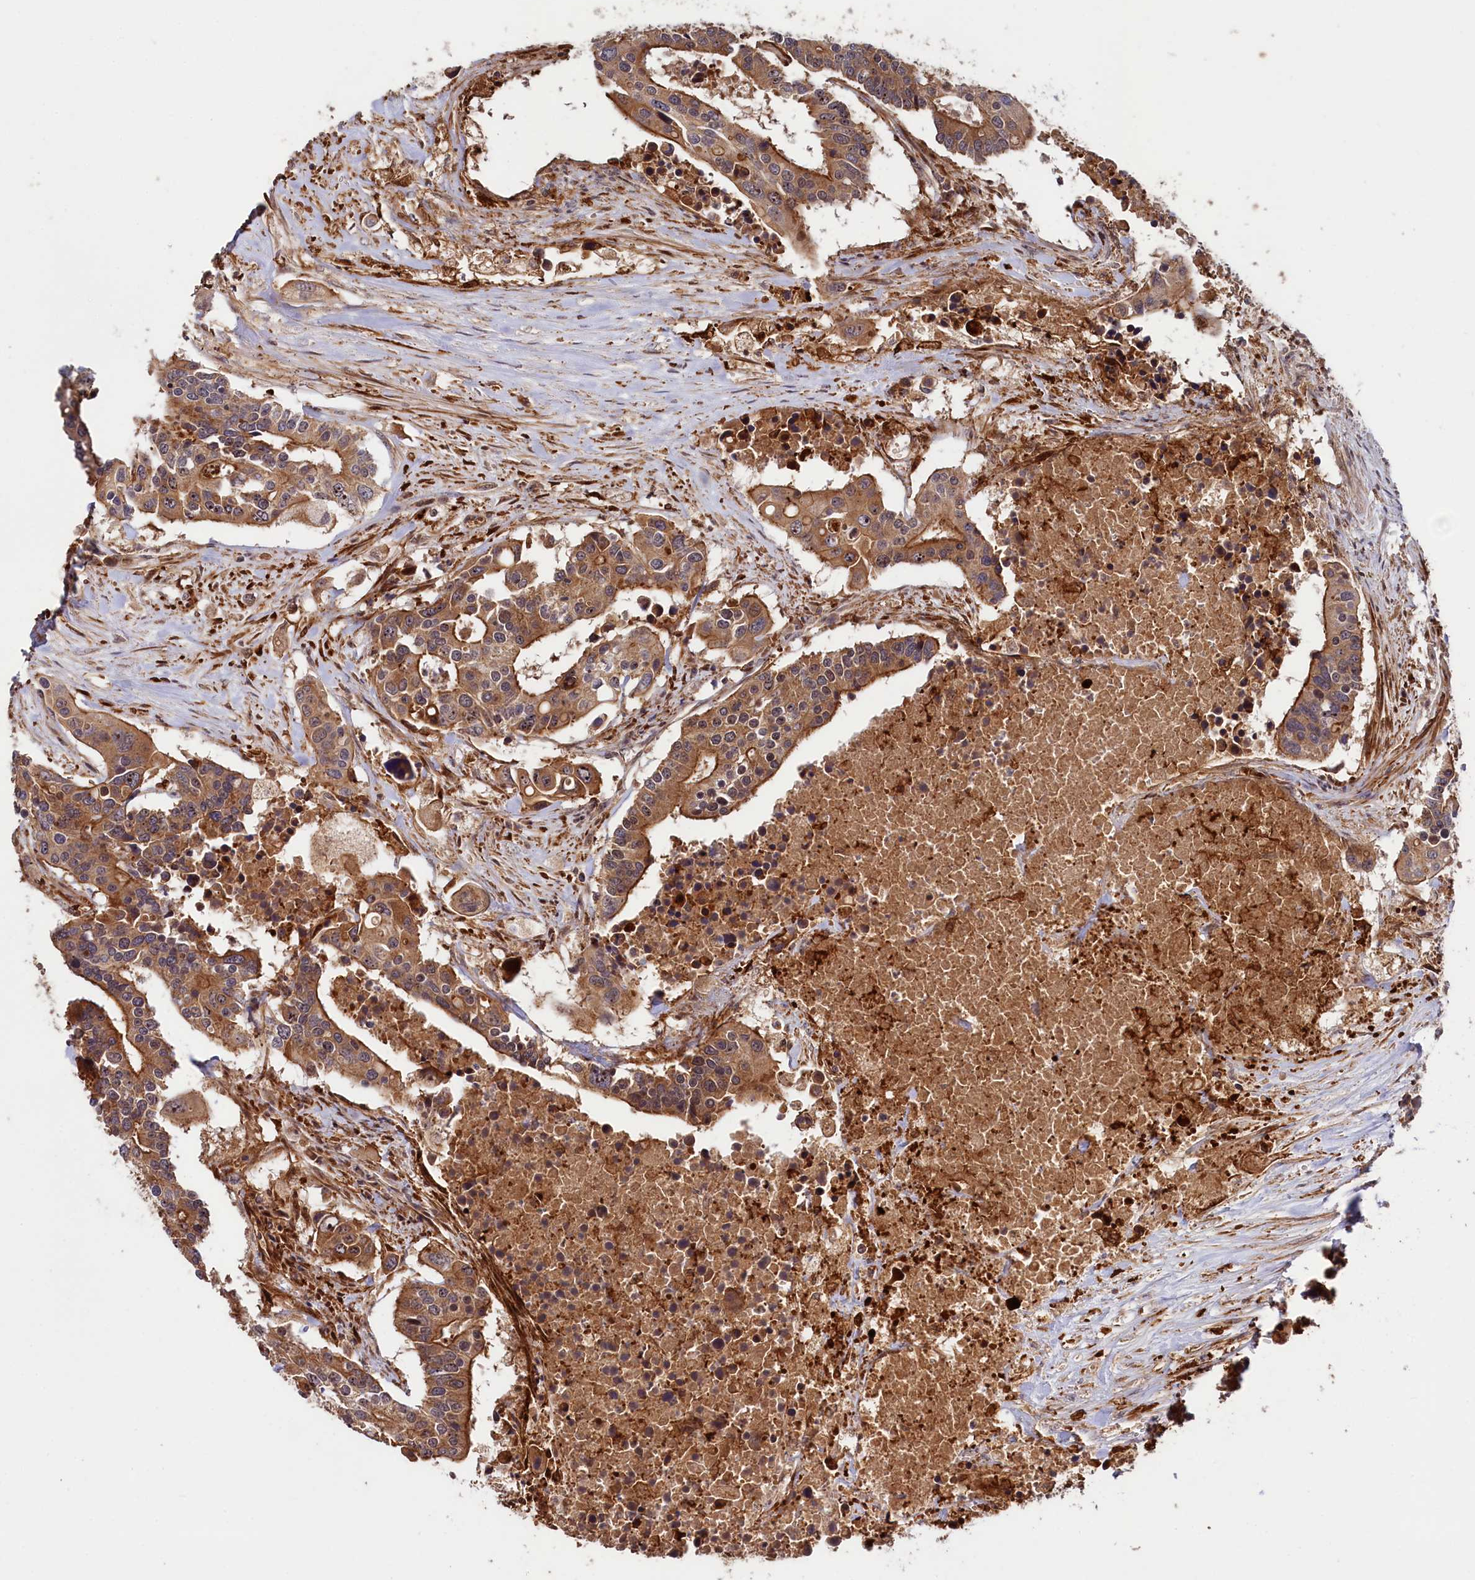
{"staining": {"intensity": "moderate", "quantity": ">75%", "location": "cytoplasmic/membranous"}, "tissue": "colorectal cancer", "cell_type": "Tumor cells", "image_type": "cancer", "snomed": [{"axis": "morphology", "description": "Adenocarcinoma, NOS"}, {"axis": "topography", "description": "Colon"}], "caption": "A brown stain shows moderate cytoplasmic/membranous expression of a protein in colorectal adenocarcinoma tumor cells.", "gene": "NEDD1", "patient": {"sex": "male", "age": 77}}